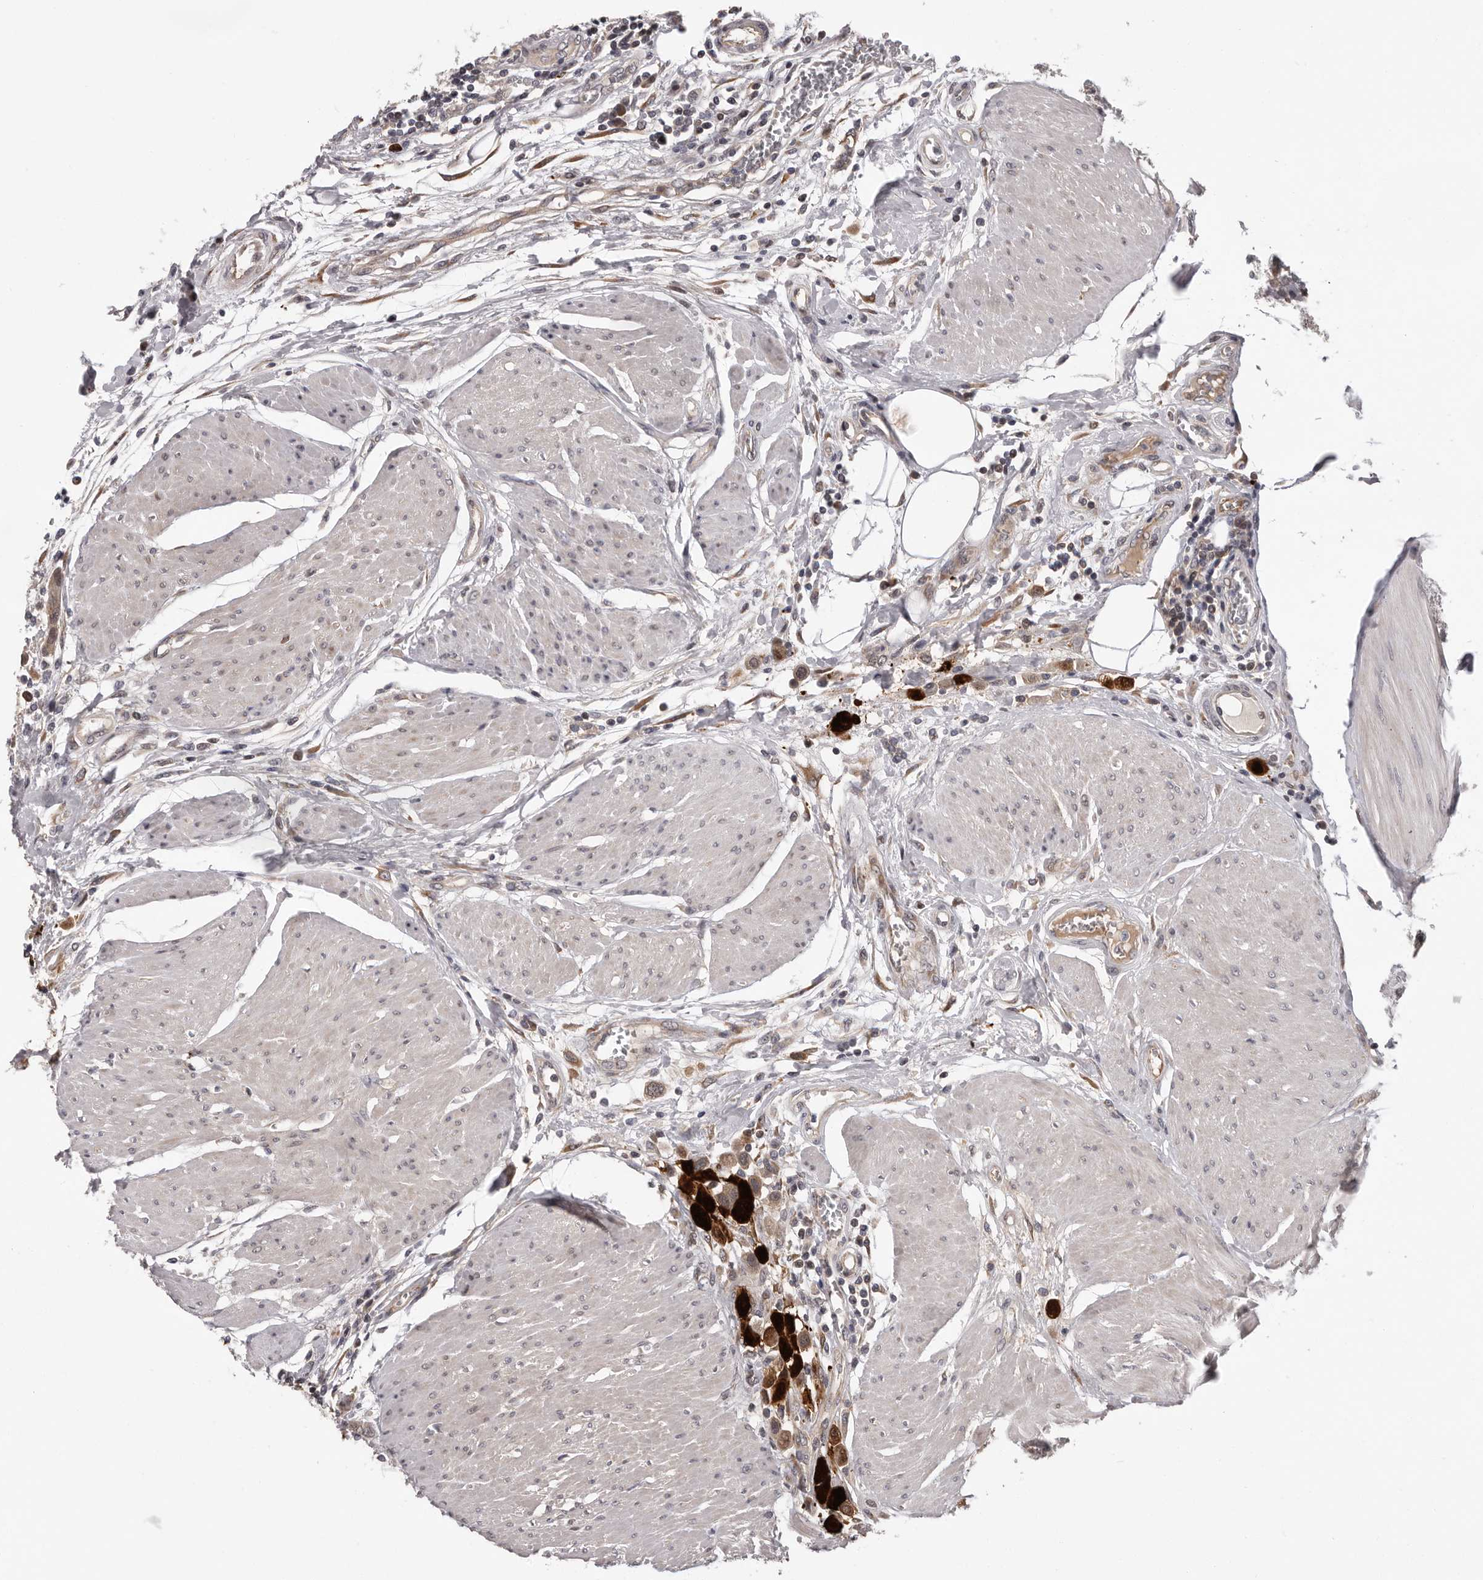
{"staining": {"intensity": "strong", "quantity": "25%-75%", "location": "cytoplasmic/membranous"}, "tissue": "urothelial cancer", "cell_type": "Tumor cells", "image_type": "cancer", "snomed": [{"axis": "morphology", "description": "Urothelial carcinoma, High grade"}, {"axis": "topography", "description": "Urinary bladder"}], "caption": "Urothelial cancer tissue shows strong cytoplasmic/membranous staining in approximately 25%-75% of tumor cells, visualized by immunohistochemistry. (DAB = brown stain, brightfield microscopy at high magnification).", "gene": "MED8", "patient": {"sex": "male", "age": 50}}